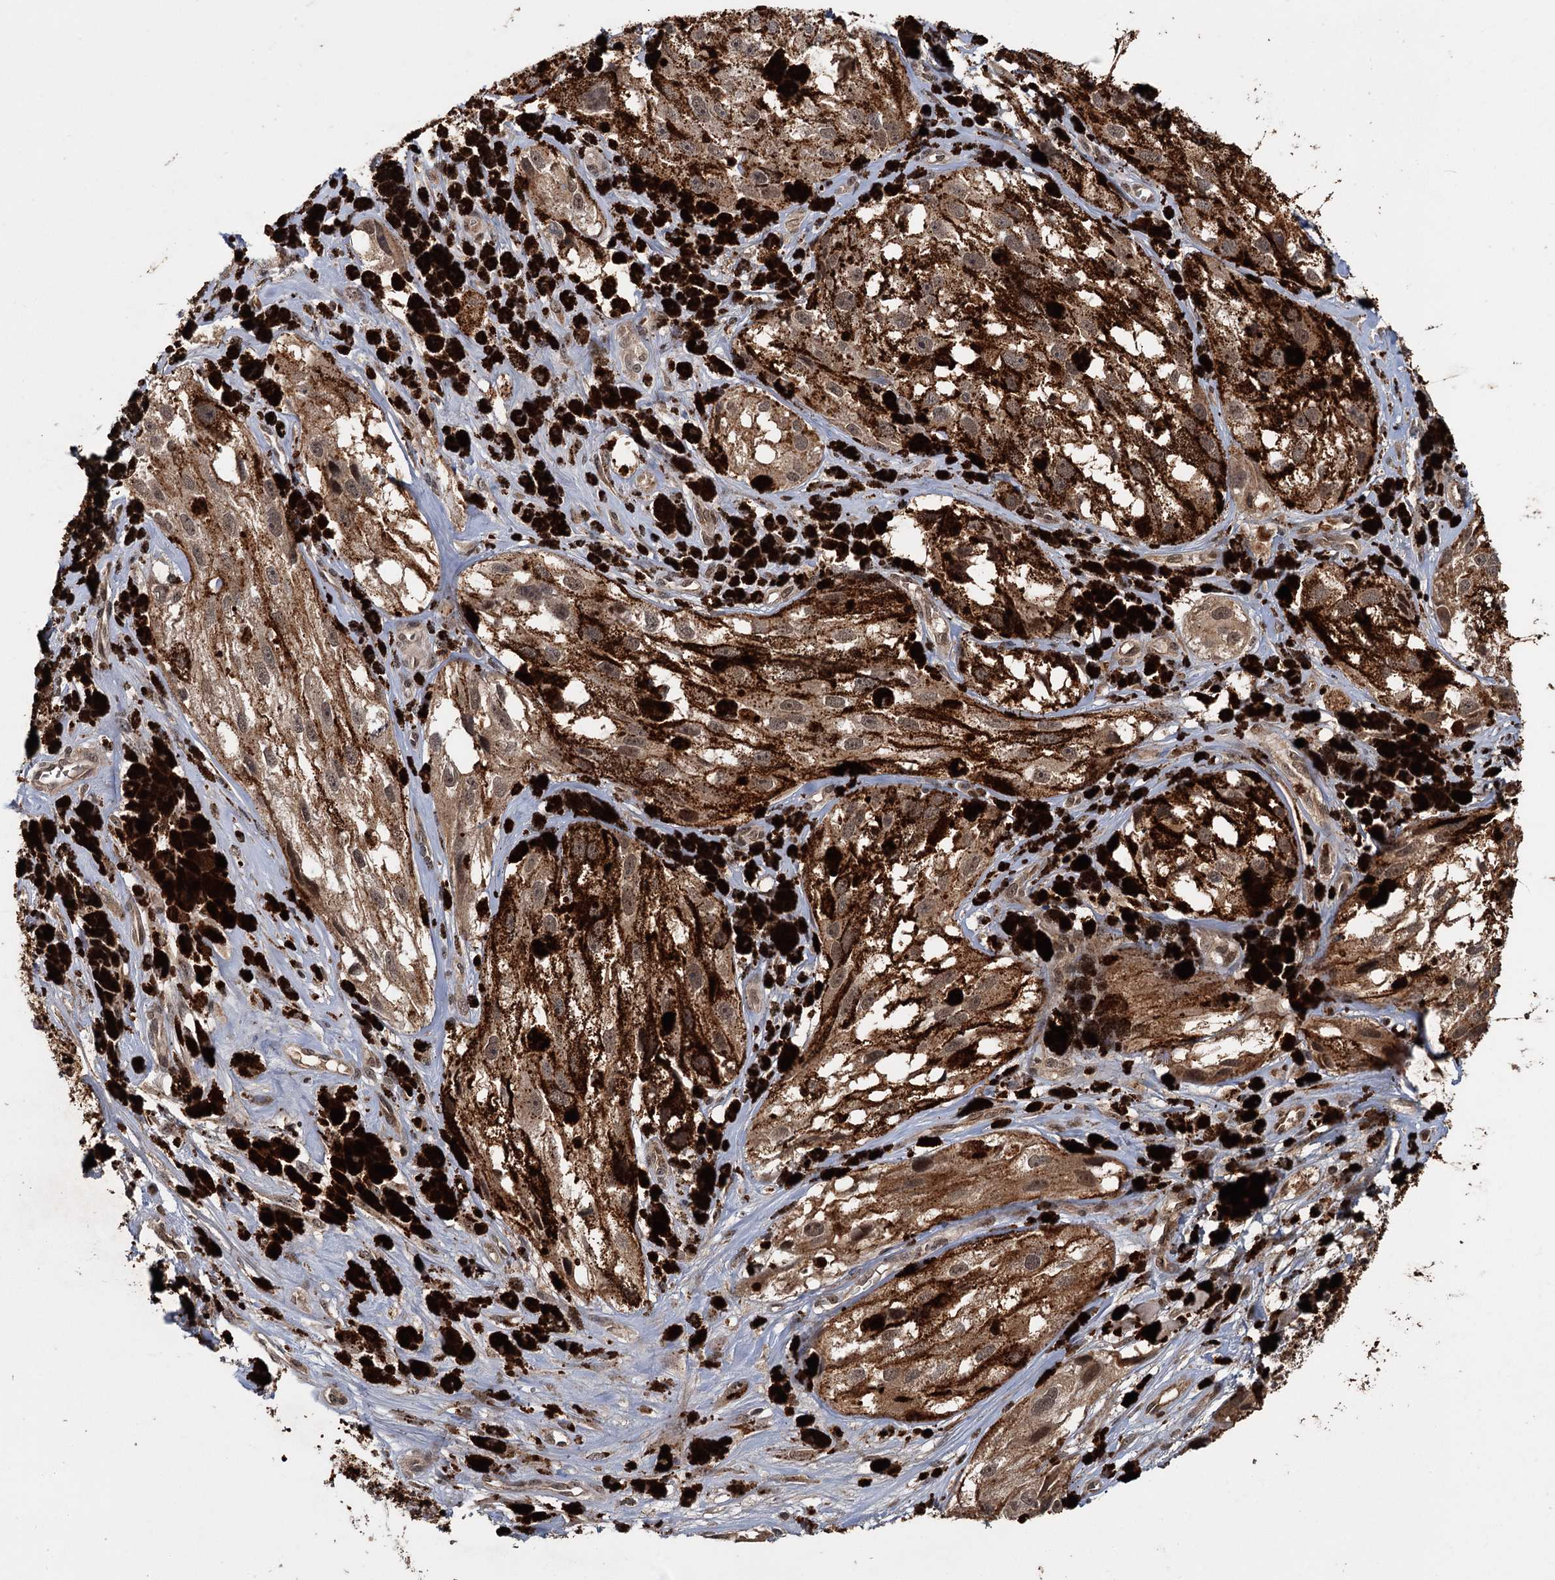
{"staining": {"intensity": "moderate", "quantity": ">75%", "location": "cytoplasmic/membranous,nuclear"}, "tissue": "melanoma", "cell_type": "Tumor cells", "image_type": "cancer", "snomed": [{"axis": "morphology", "description": "Malignant melanoma, NOS"}, {"axis": "topography", "description": "Skin"}], "caption": "Moderate cytoplasmic/membranous and nuclear protein staining is identified in approximately >75% of tumor cells in malignant melanoma.", "gene": "KANSL2", "patient": {"sex": "male", "age": 88}}